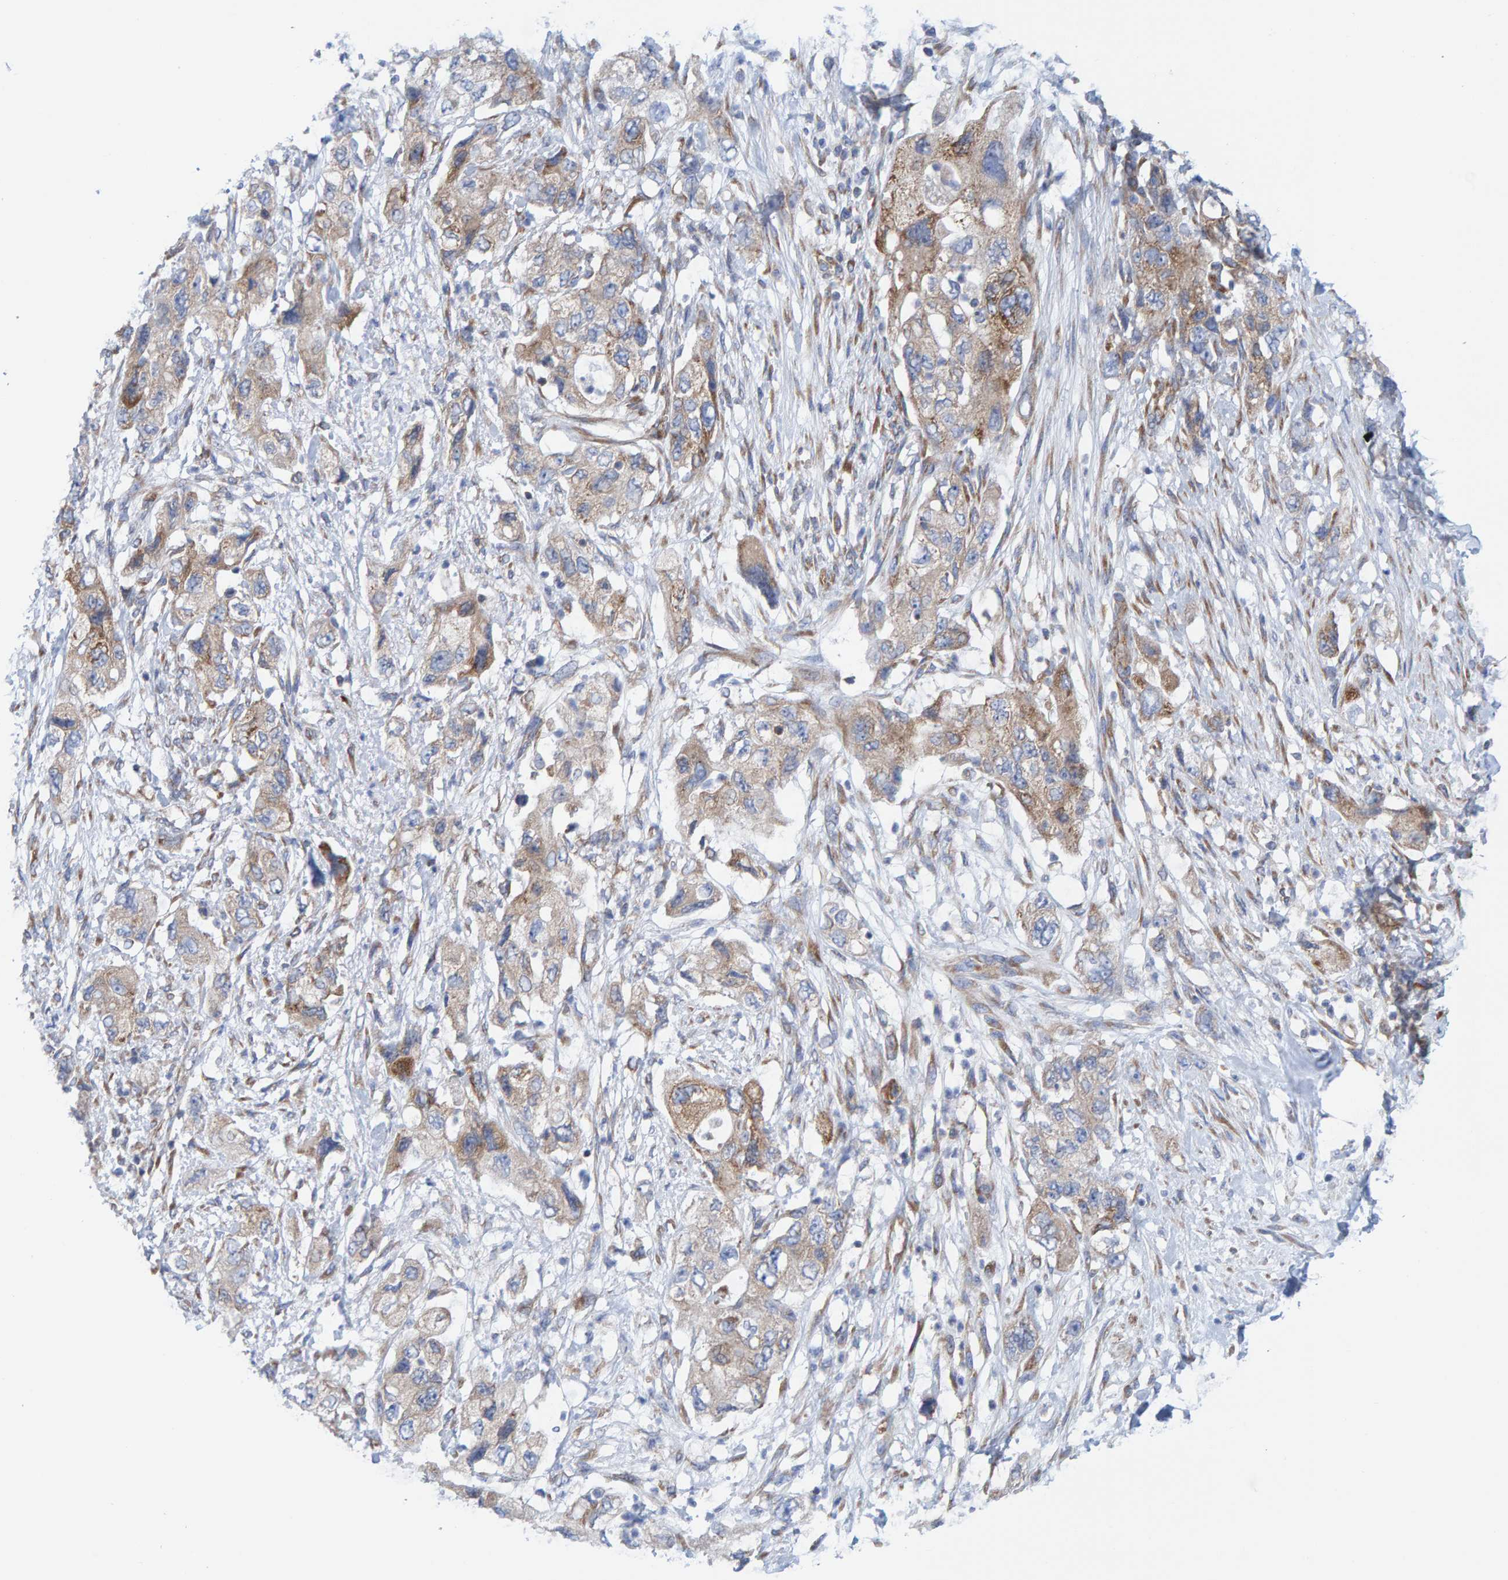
{"staining": {"intensity": "weak", "quantity": ">75%", "location": "cytoplasmic/membranous"}, "tissue": "pancreatic cancer", "cell_type": "Tumor cells", "image_type": "cancer", "snomed": [{"axis": "morphology", "description": "Adenocarcinoma, NOS"}, {"axis": "topography", "description": "Pancreas"}], "caption": "A photomicrograph of human pancreatic cancer (adenocarcinoma) stained for a protein shows weak cytoplasmic/membranous brown staining in tumor cells.", "gene": "CDK5RAP3", "patient": {"sex": "female", "age": 73}}